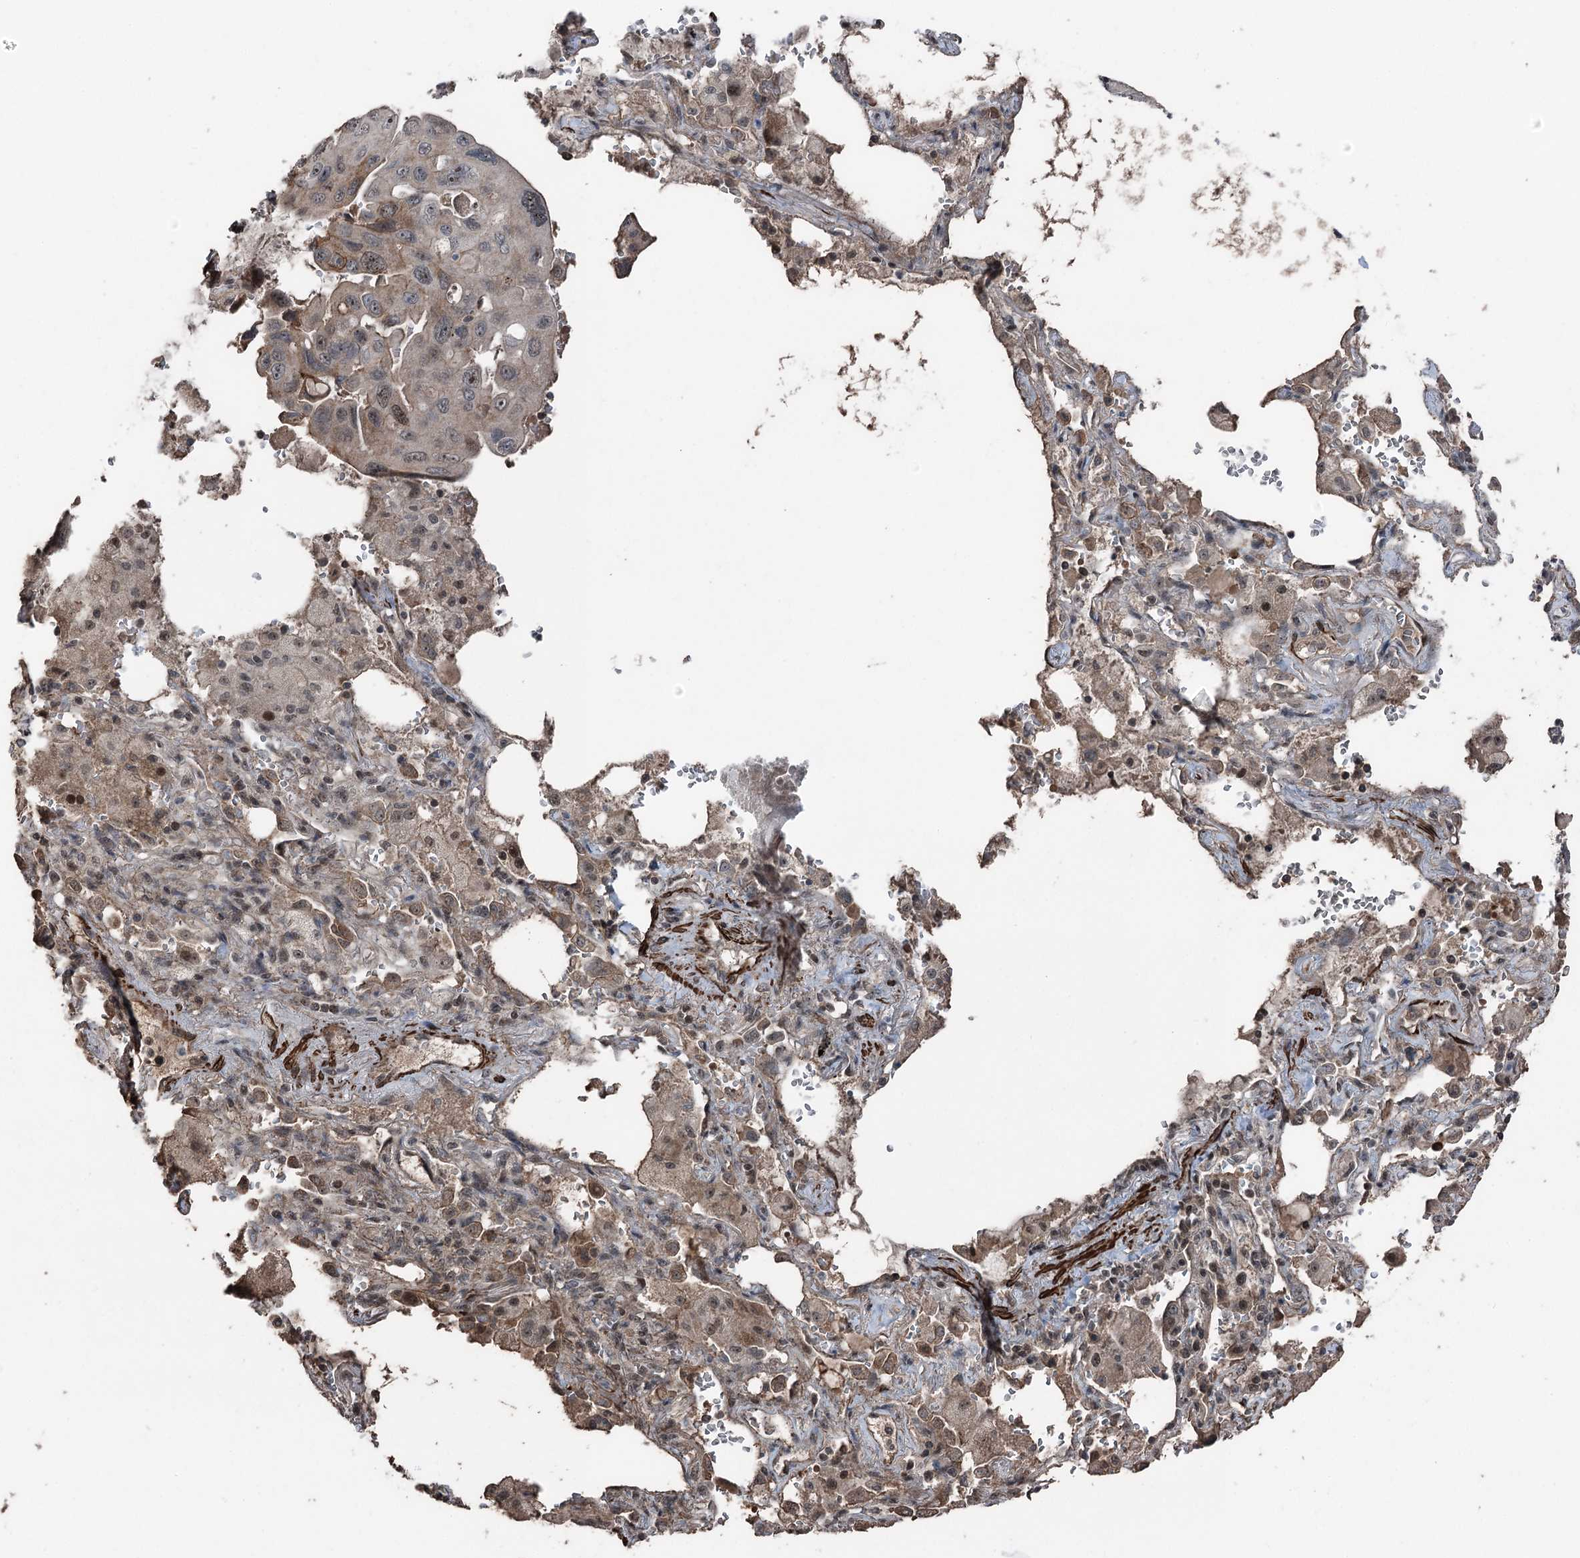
{"staining": {"intensity": "weak", "quantity": "25%-75%", "location": "cytoplasmic/membranous,nuclear"}, "tissue": "lung cancer", "cell_type": "Tumor cells", "image_type": "cancer", "snomed": [{"axis": "morphology", "description": "Squamous cell carcinoma, NOS"}, {"axis": "topography", "description": "Lung"}], "caption": "Immunohistochemical staining of lung cancer shows low levels of weak cytoplasmic/membranous and nuclear staining in about 25%-75% of tumor cells. (DAB (3,3'-diaminobenzidine) IHC, brown staining for protein, blue staining for nuclei).", "gene": "CCDC82", "patient": {"sex": "female", "age": 73}}